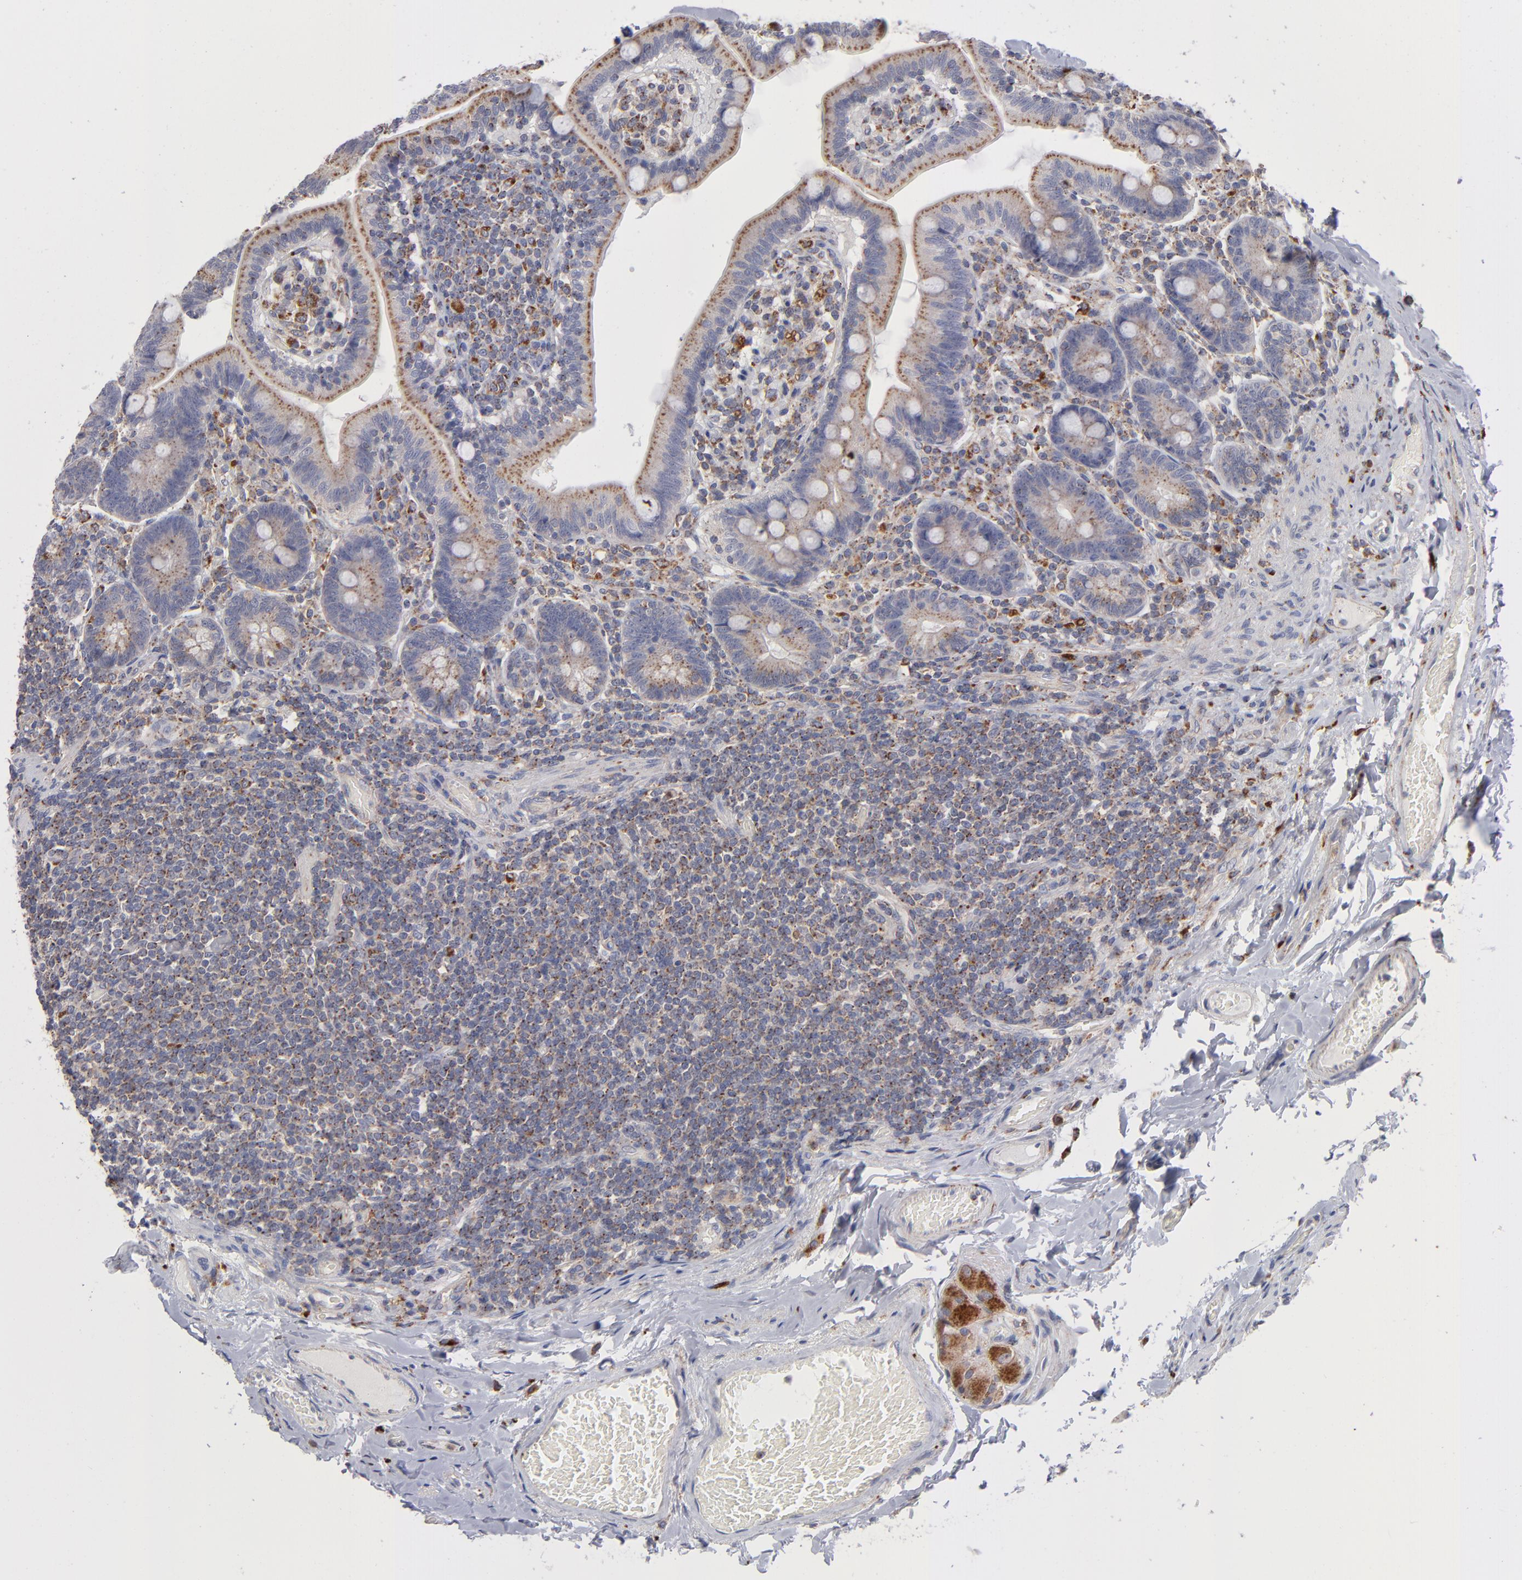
{"staining": {"intensity": "moderate", "quantity": ">75%", "location": "cytoplasmic/membranous"}, "tissue": "duodenum", "cell_type": "Glandular cells", "image_type": "normal", "snomed": [{"axis": "morphology", "description": "Normal tissue, NOS"}, {"axis": "topography", "description": "Duodenum"}], "caption": "Immunohistochemistry (IHC) histopathology image of benign duodenum: human duodenum stained using immunohistochemistry shows medium levels of moderate protein expression localized specifically in the cytoplasmic/membranous of glandular cells, appearing as a cytoplasmic/membranous brown color.", "gene": "RRAGA", "patient": {"sex": "male", "age": 66}}